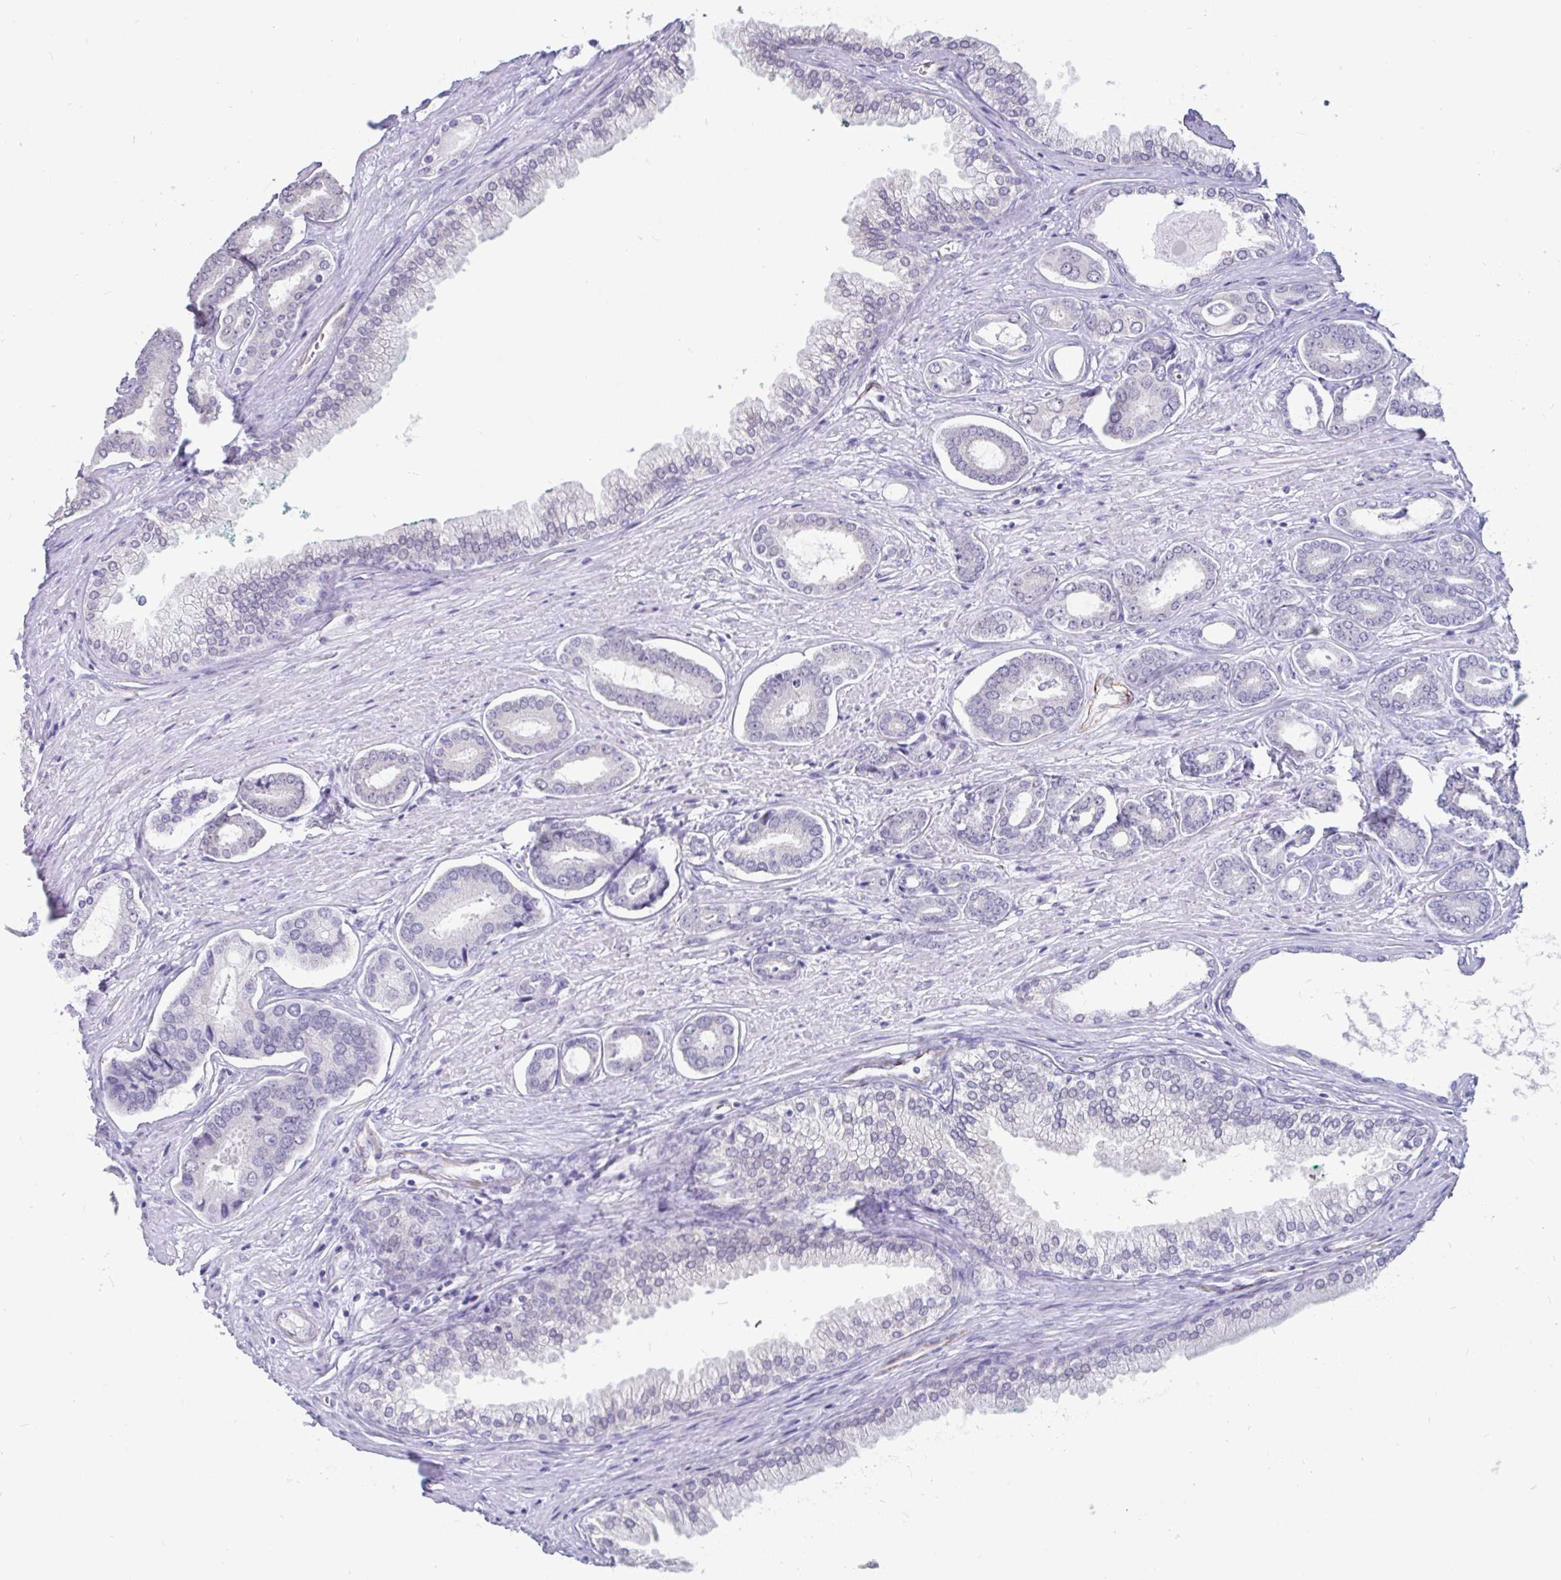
{"staining": {"intensity": "negative", "quantity": "none", "location": "none"}, "tissue": "prostate cancer", "cell_type": "Tumor cells", "image_type": "cancer", "snomed": [{"axis": "morphology", "description": "Adenocarcinoma, NOS"}, {"axis": "topography", "description": "Prostate and seminal vesicle, NOS"}], "caption": "Tumor cells show no significant positivity in adenocarcinoma (prostate).", "gene": "EML5", "patient": {"sex": "male", "age": 76}}